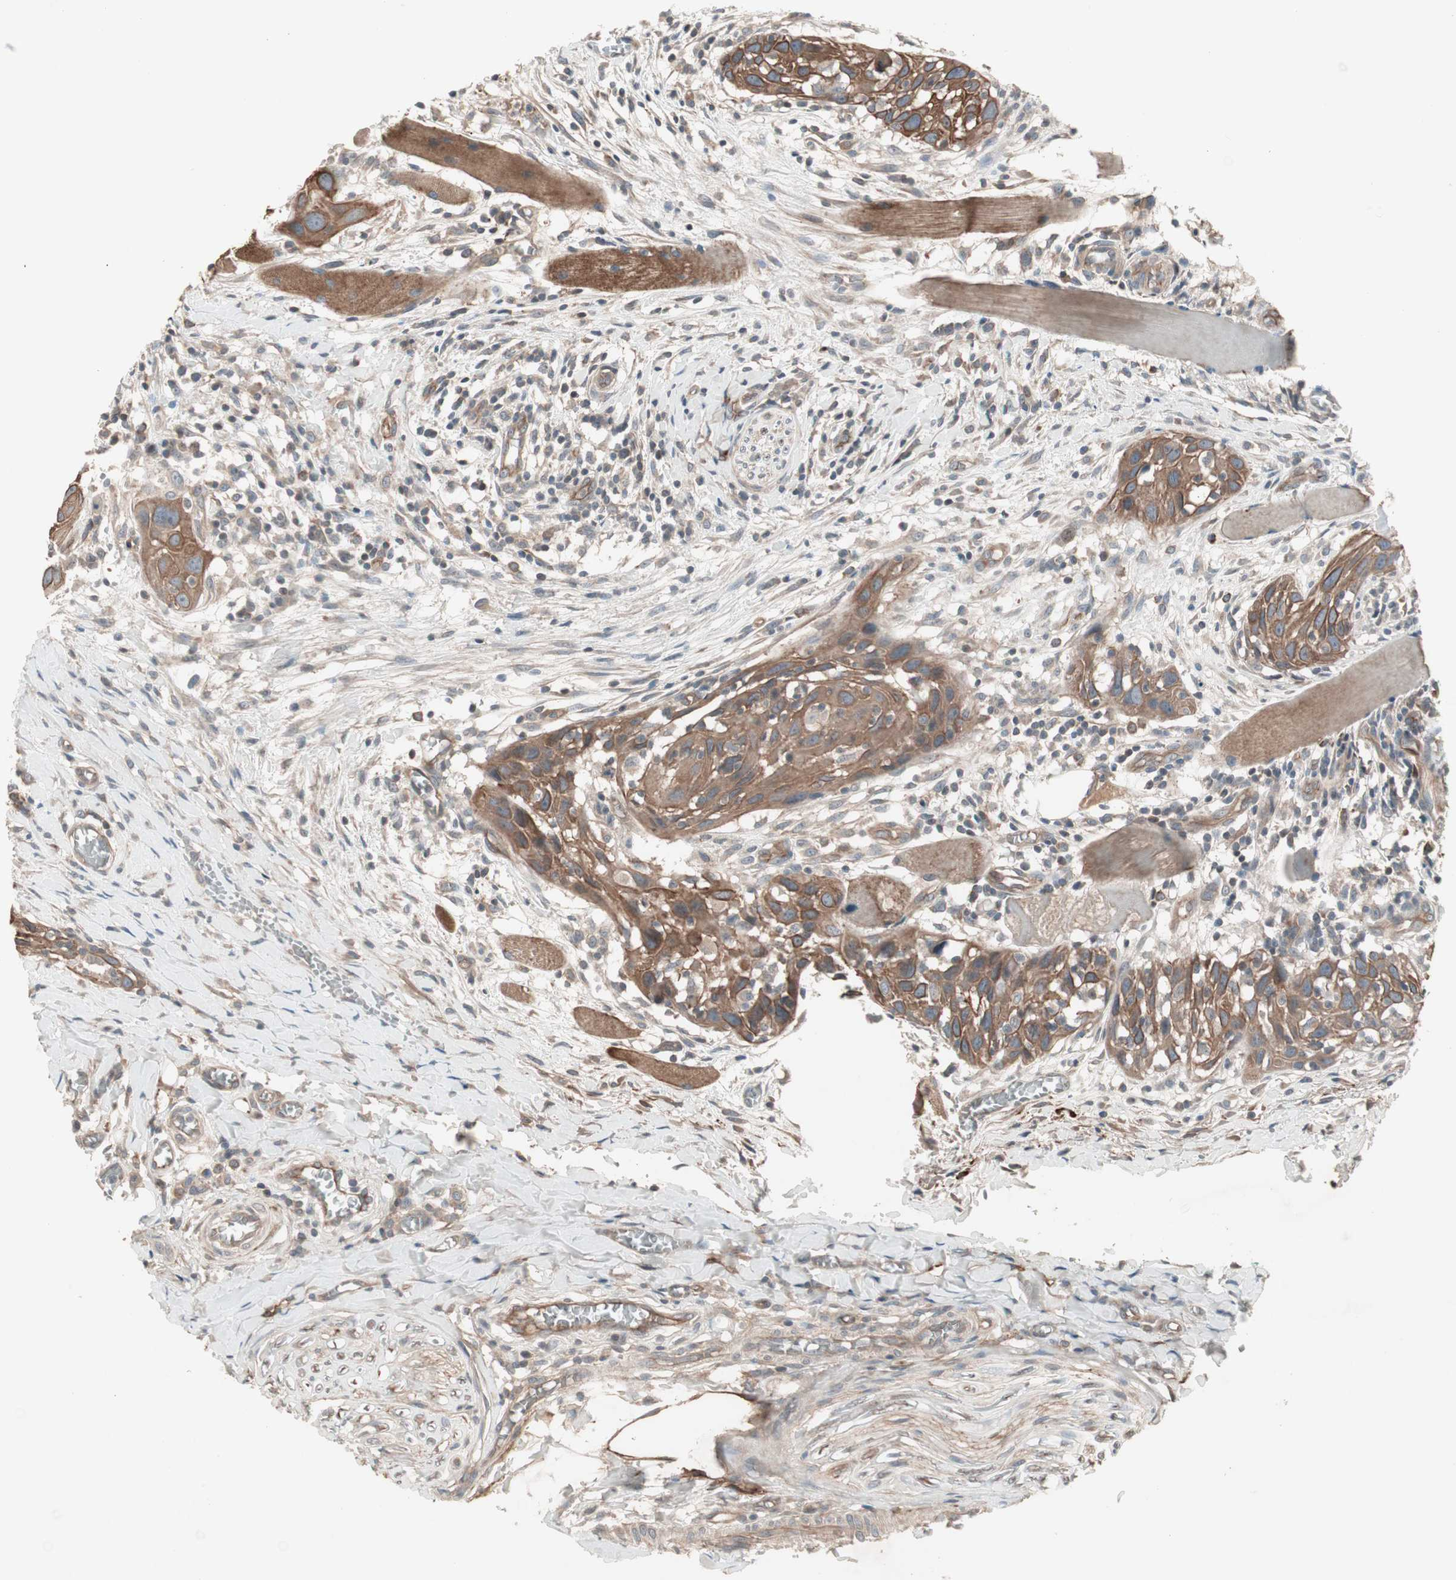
{"staining": {"intensity": "strong", "quantity": ">75%", "location": "cytoplasmic/membranous"}, "tissue": "head and neck cancer", "cell_type": "Tumor cells", "image_type": "cancer", "snomed": [{"axis": "morphology", "description": "Normal tissue, NOS"}, {"axis": "morphology", "description": "Squamous cell carcinoma, NOS"}, {"axis": "topography", "description": "Oral tissue"}, {"axis": "topography", "description": "Head-Neck"}], "caption": "Head and neck cancer tissue reveals strong cytoplasmic/membranous positivity in approximately >75% of tumor cells", "gene": "TFPI", "patient": {"sex": "female", "age": 50}}